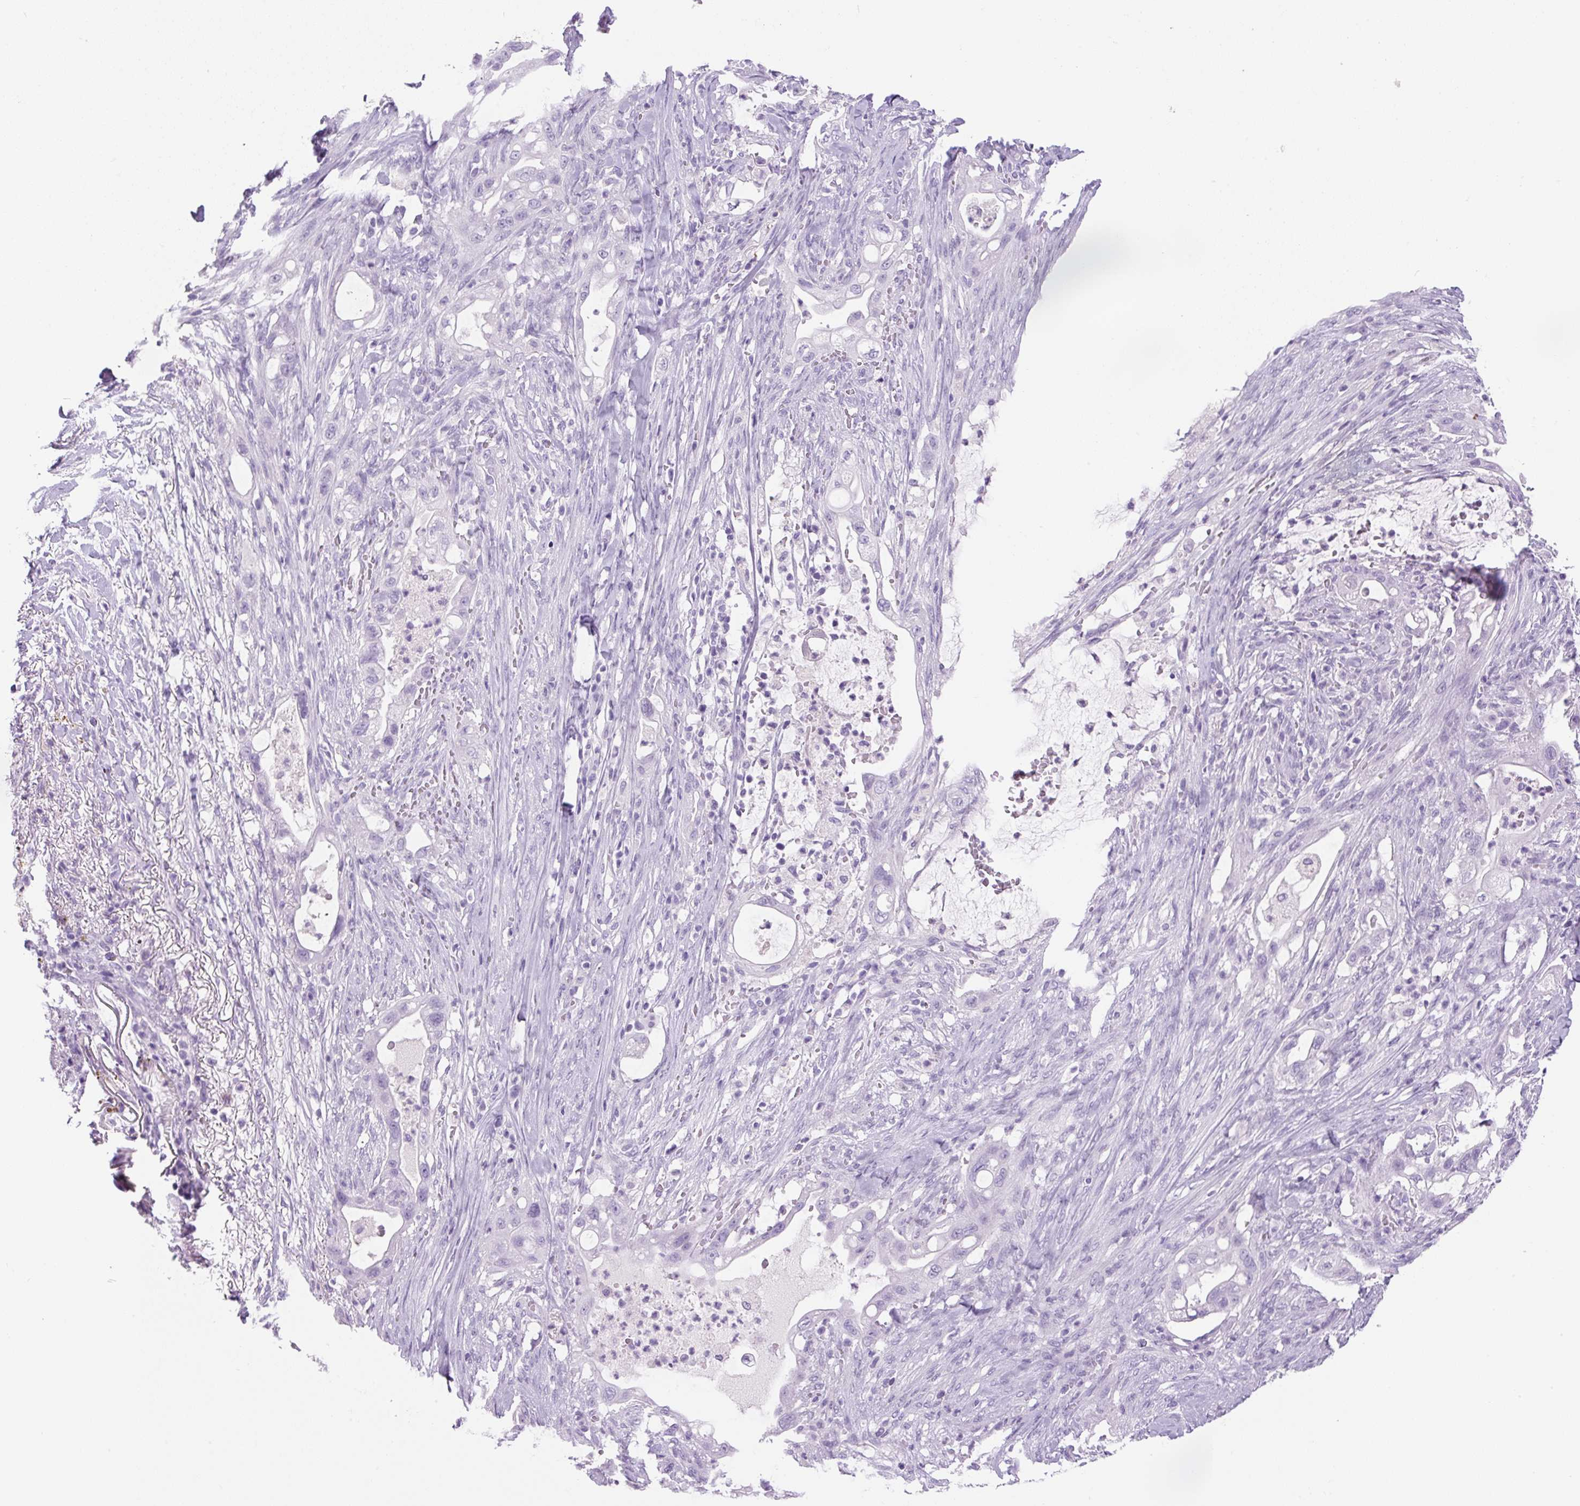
{"staining": {"intensity": "negative", "quantity": "none", "location": "none"}, "tissue": "pancreatic cancer", "cell_type": "Tumor cells", "image_type": "cancer", "snomed": [{"axis": "morphology", "description": "Adenocarcinoma, NOS"}, {"axis": "topography", "description": "Pancreas"}], "caption": "Pancreatic cancer was stained to show a protein in brown. There is no significant staining in tumor cells.", "gene": "PRRT1", "patient": {"sex": "male", "age": 44}}